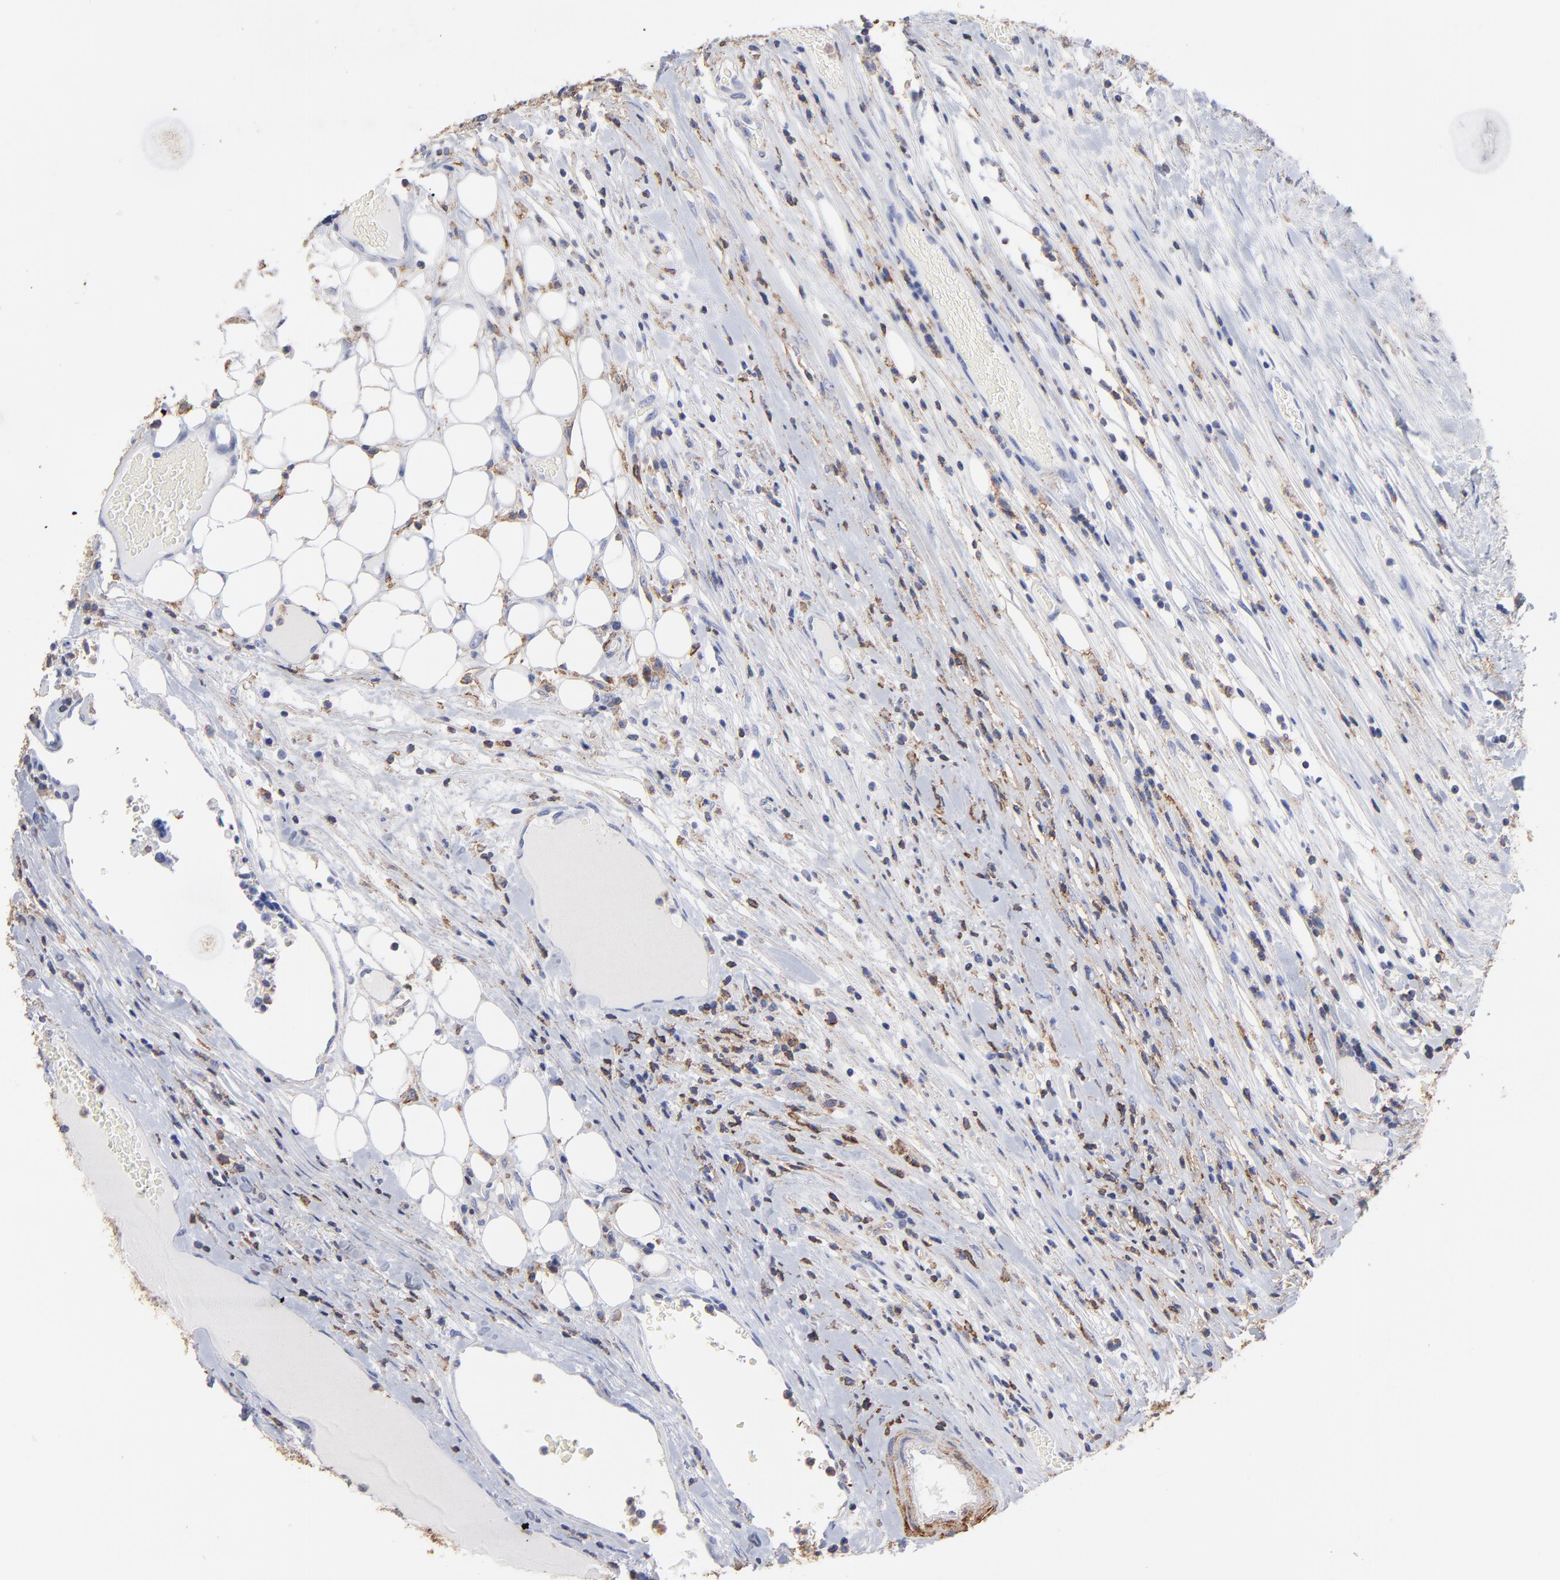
{"staining": {"intensity": "negative", "quantity": "none", "location": "none"}, "tissue": "colorectal cancer", "cell_type": "Tumor cells", "image_type": "cancer", "snomed": [{"axis": "morphology", "description": "Adenocarcinoma, NOS"}, {"axis": "topography", "description": "Colon"}], "caption": "DAB (3,3'-diaminobenzidine) immunohistochemical staining of human colorectal cancer reveals no significant staining in tumor cells. The staining is performed using DAB (3,3'-diaminobenzidine) brown chromogen with nuclei counter-stained in using hematoxylin.", "gene": "ASL", "patient": {"sex": "female", "age": 53}}